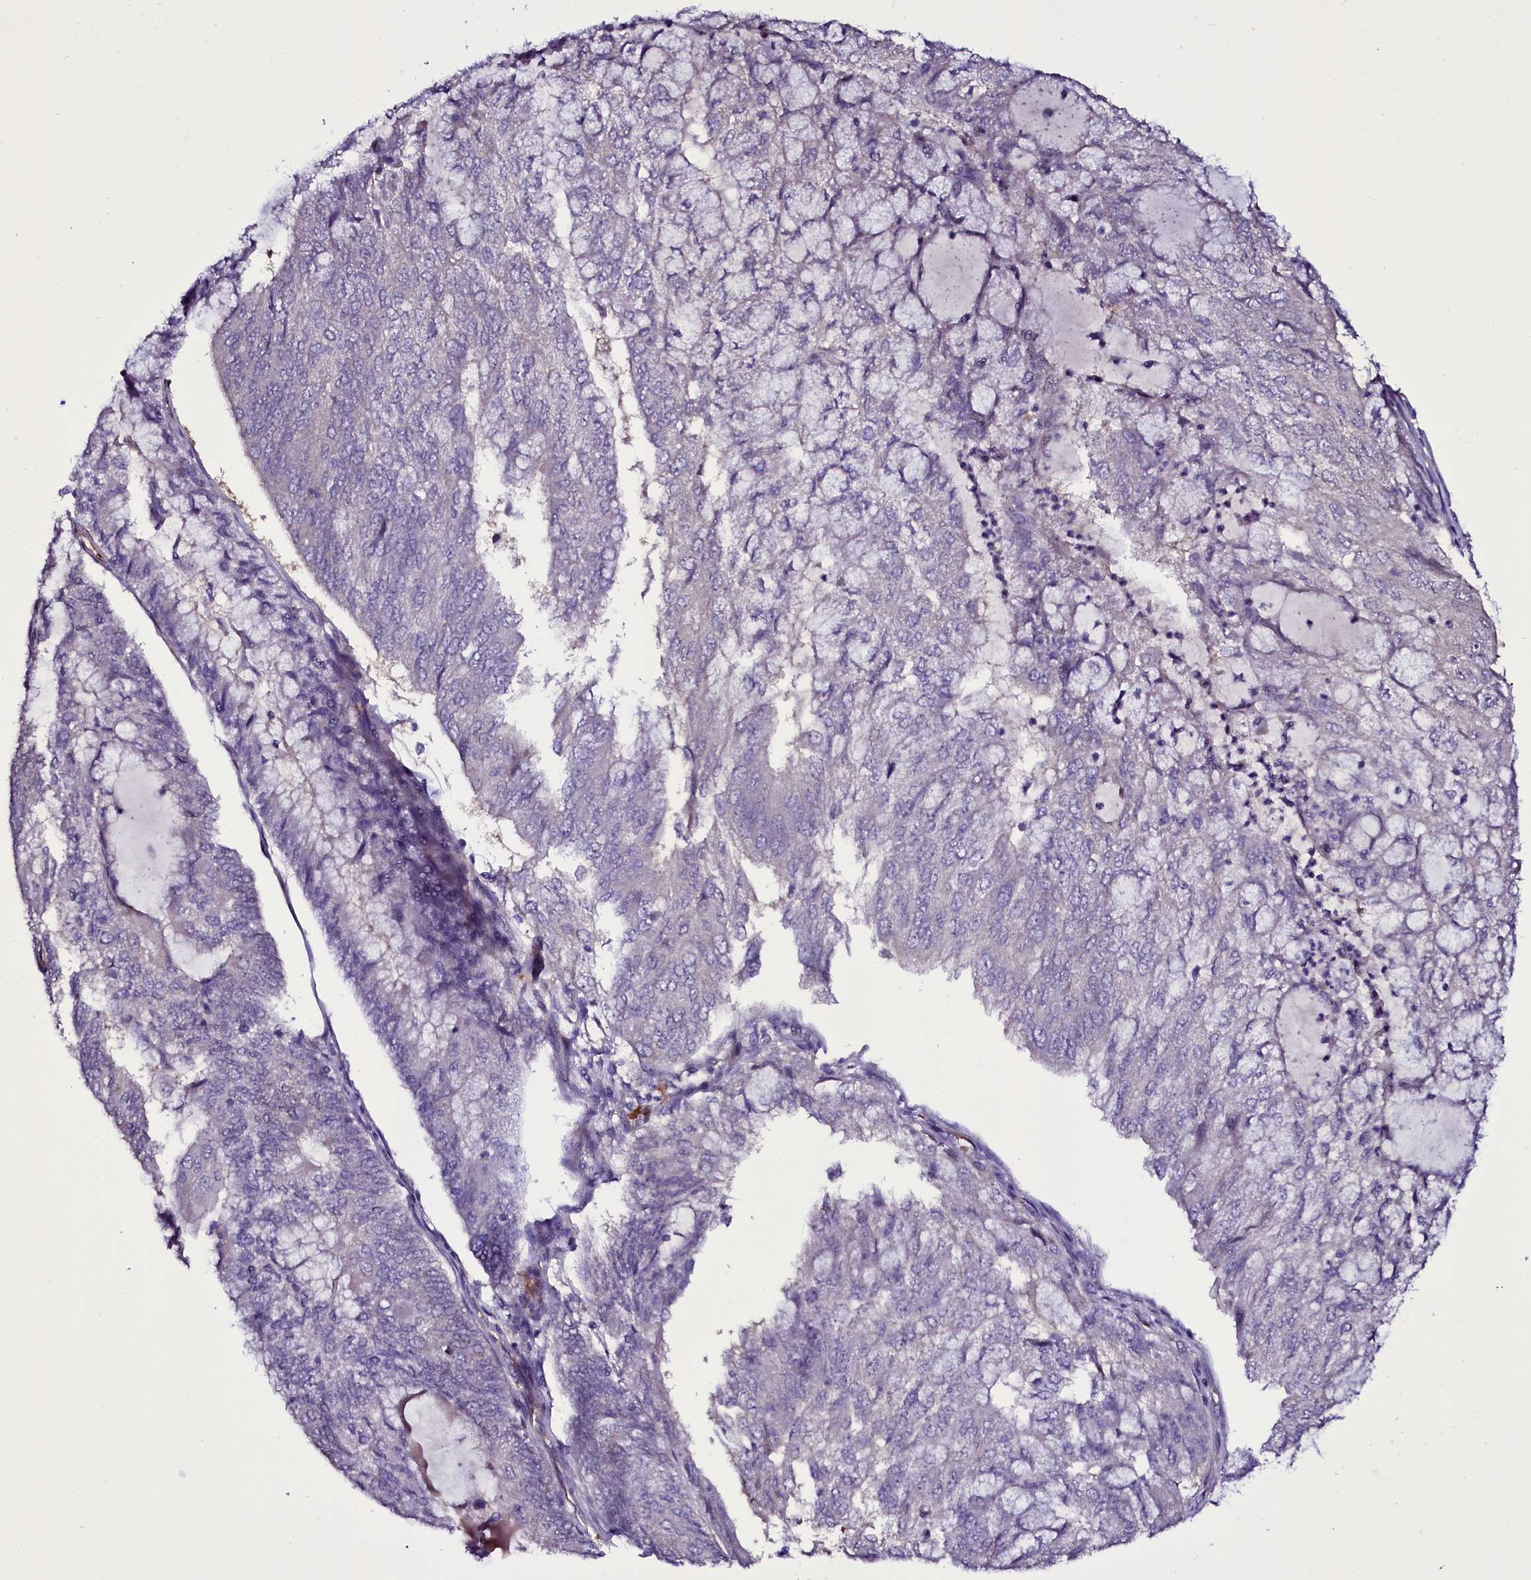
{"staining": {"intensity": "negative", "quantity": "none", "location": "none"}, "tissue": "endometrial cancer", "cell_type": "Tumor cells", "image_type": "cancer", "snomed": [{"axis": "morphology", "description": "Adenocarcinoma, NOS"}, {"axis": "topography", "description": "Endometrium"}], "caption": "The immunohistochemistry micrograph has no significant staining in tumor cells of endometrial cancer (adenocarcinoma) tissue. Brightfield microscopy of immunohistochemistry stained with DAB (3,3'-diaminobenzidine) (brown) and hematoxylin (blue), captured at high magnification.", "gene": "MEX3C", "patient": {"sex": "female", "age": 81}}